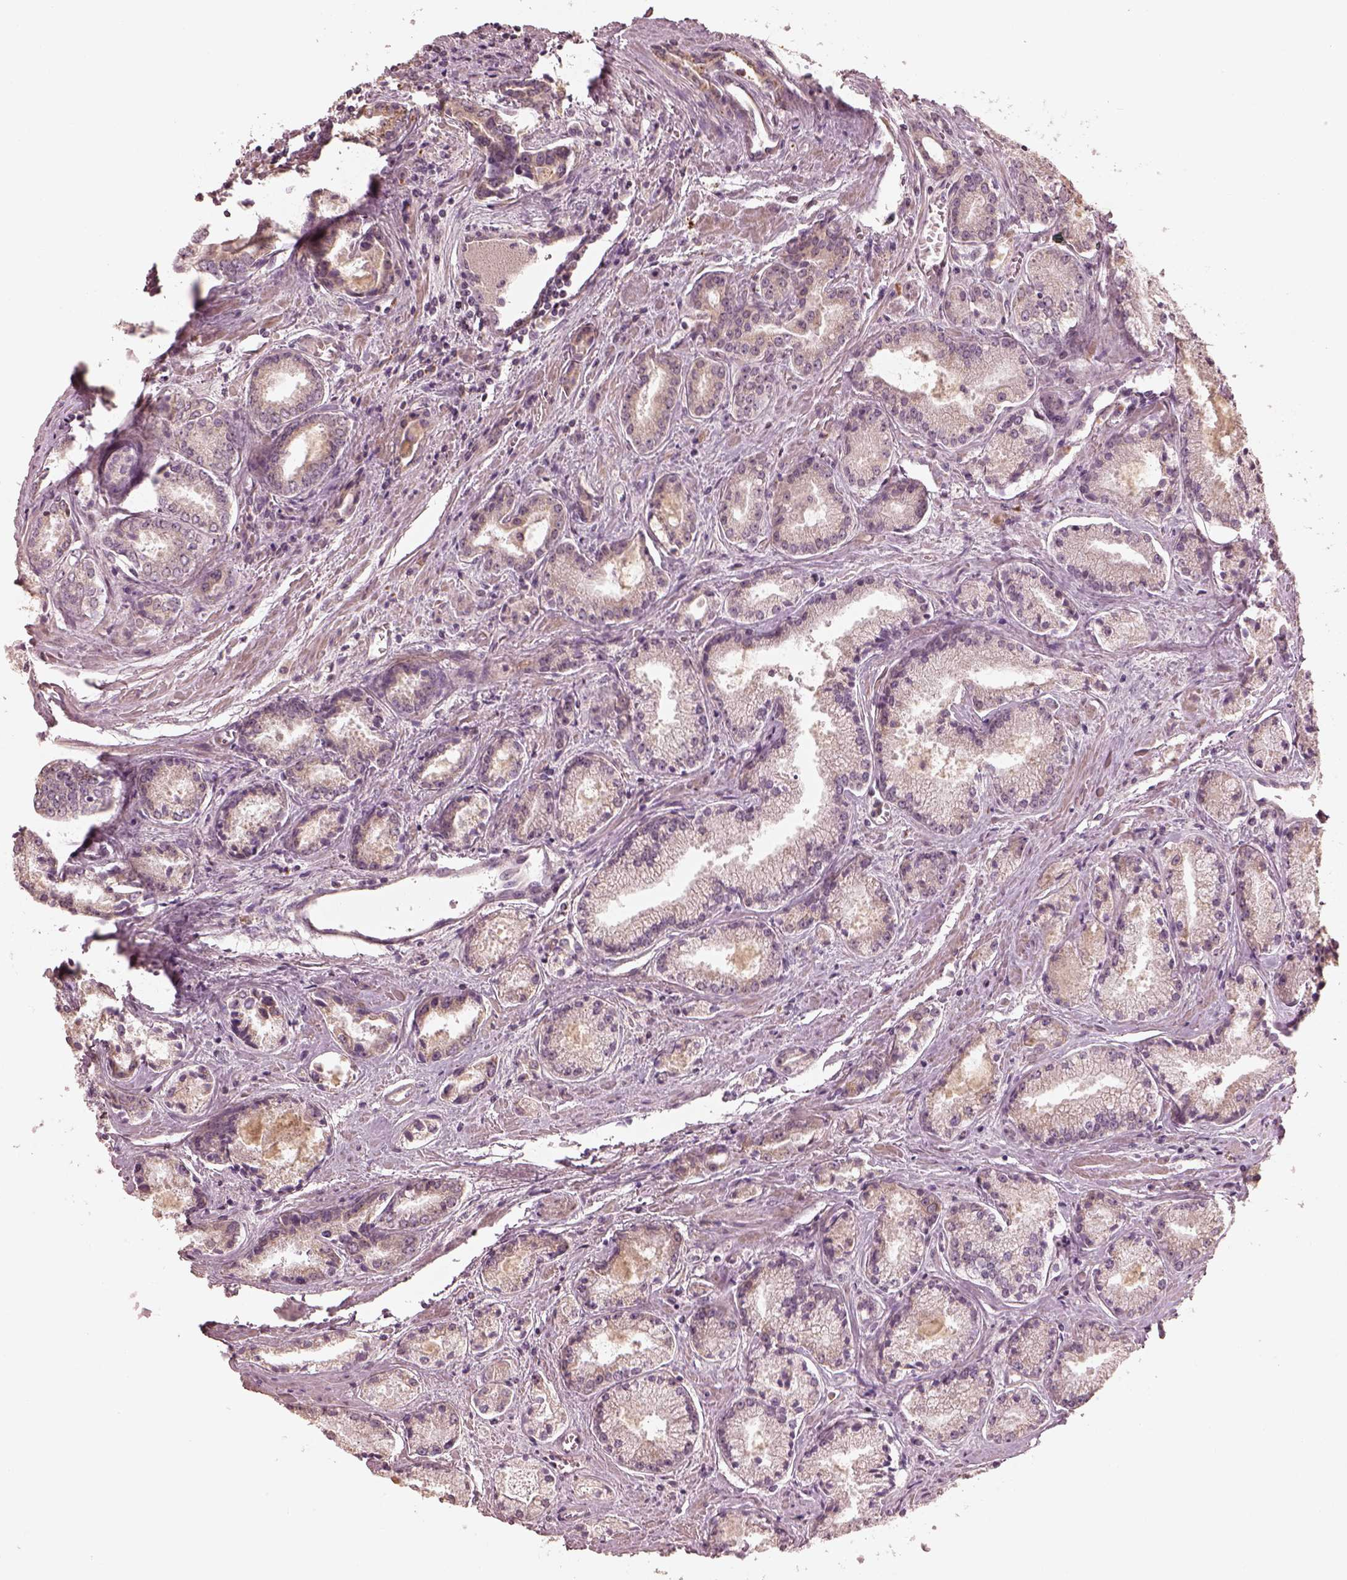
{"staining": {"intensity": "negative", "quantity": "none", "location": "none"}, "tissue": "prostate cancer", "cell_type": "Tumor cells", "image_type": "cancer", "snomed": [{"axis": "morphology", "description": "Adenocarcinoma, NOS"}, {"axis": "topography", "description": "Prostate"}], "caption": "Immunohistochemistry micrograph of human prostate cancer stained for a protein (brown), which demonstrates no positivity in tumor cells.", "gene": "SLC25A46", "patient": {"sex": "male", "age": 72}}